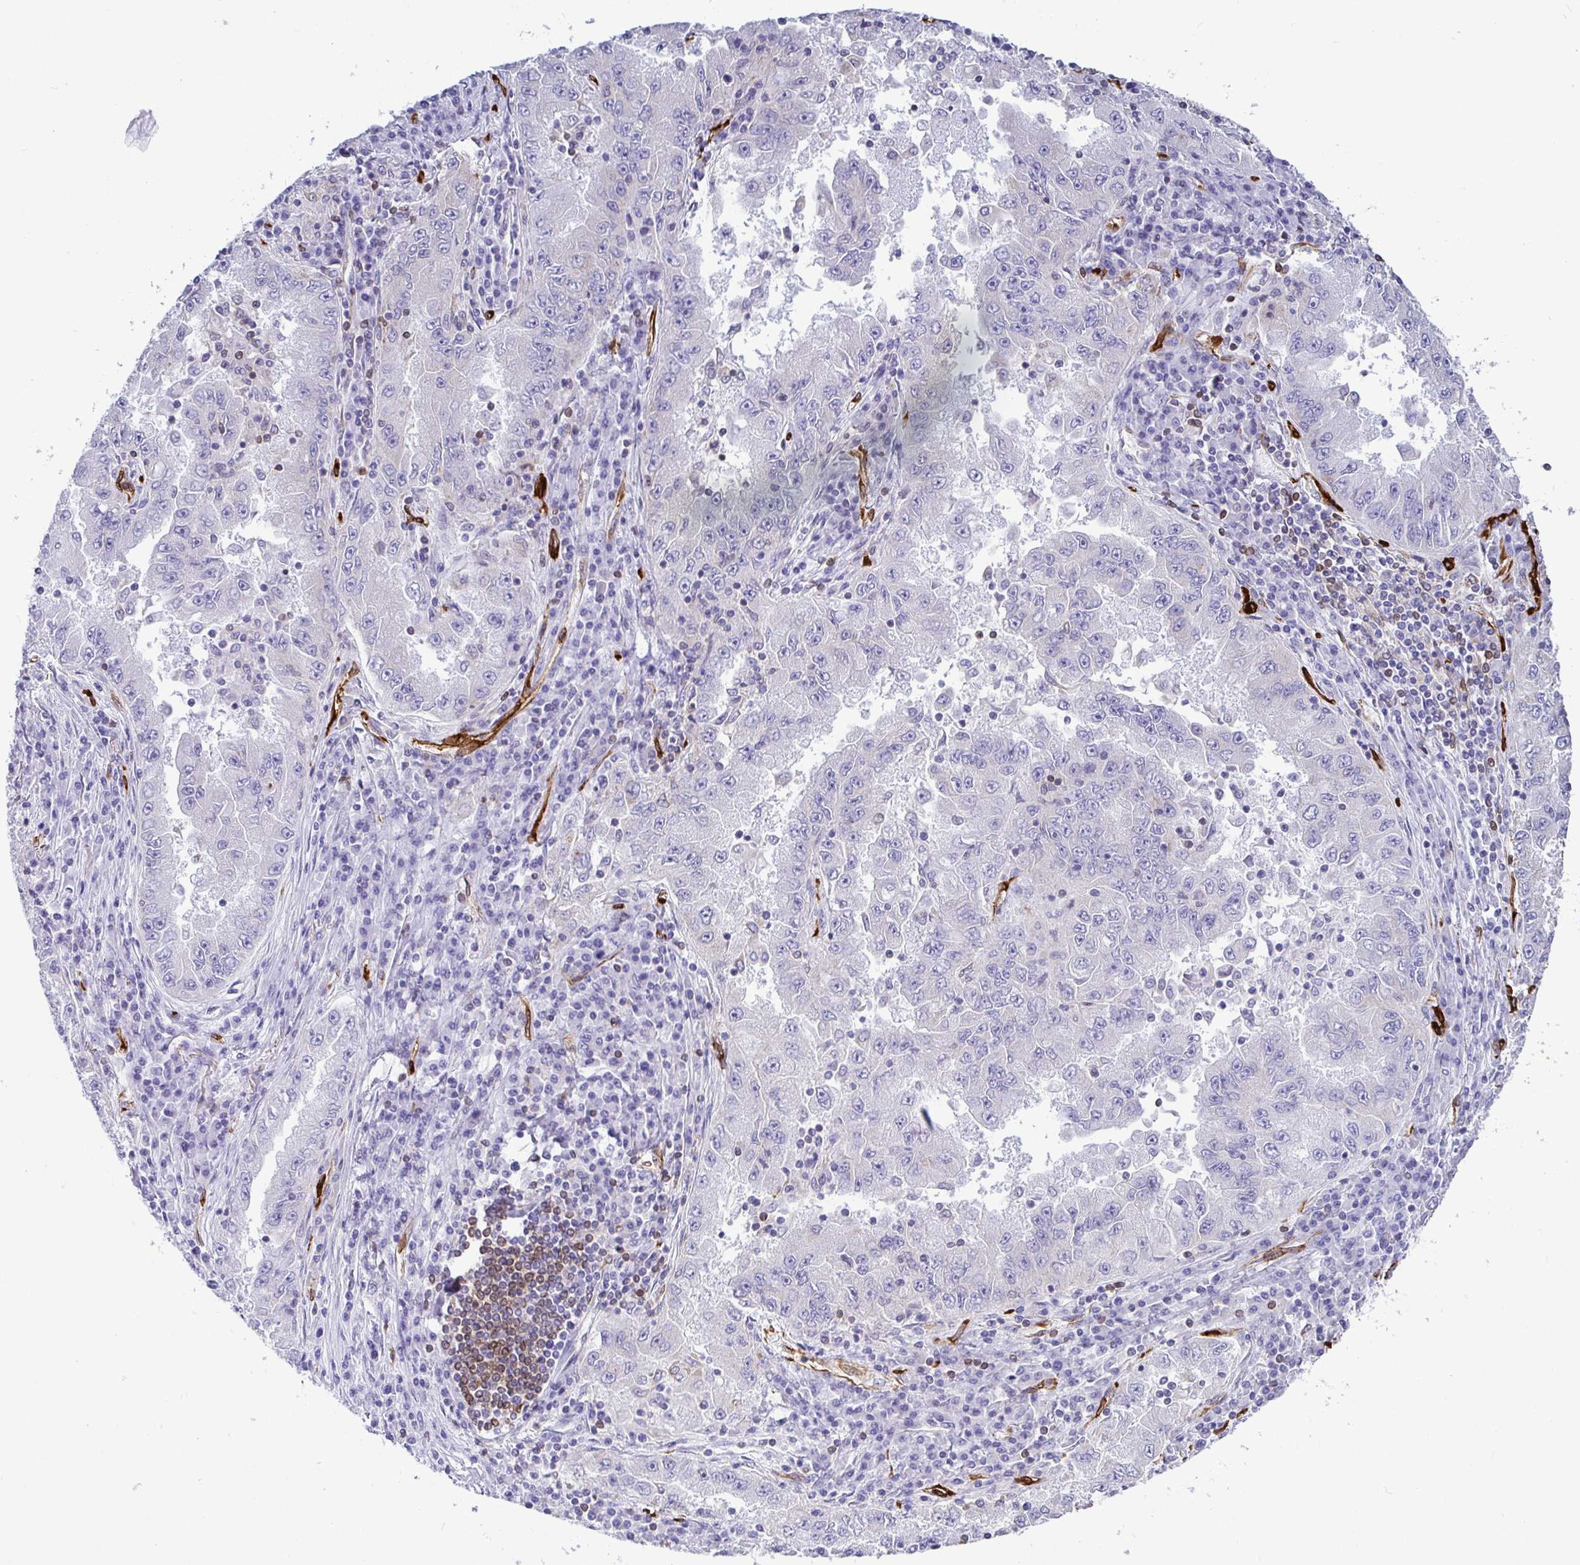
{"staining": {"intensity": "negative", "quantity": "none", "location": "none"}, "tissue": "lung cancer", "cell_type": "Tumor cells", "image_type": "cancer", "snomed": [{"axis": "morphology", "description": "Adenocarcinoma, NOS"}, {"axis": "morphology", "description": "Adenocarcinoma primary or metastatic"}, {"axis": "topography", "description": "Lung"}], "caption": "A micrograph of human lung cancer (adenocarcinoma primary or metastatic) is negative for staining in tumor cells.", "gene": "TP53I11", "patient": {"sex": "male", "age": 74}}